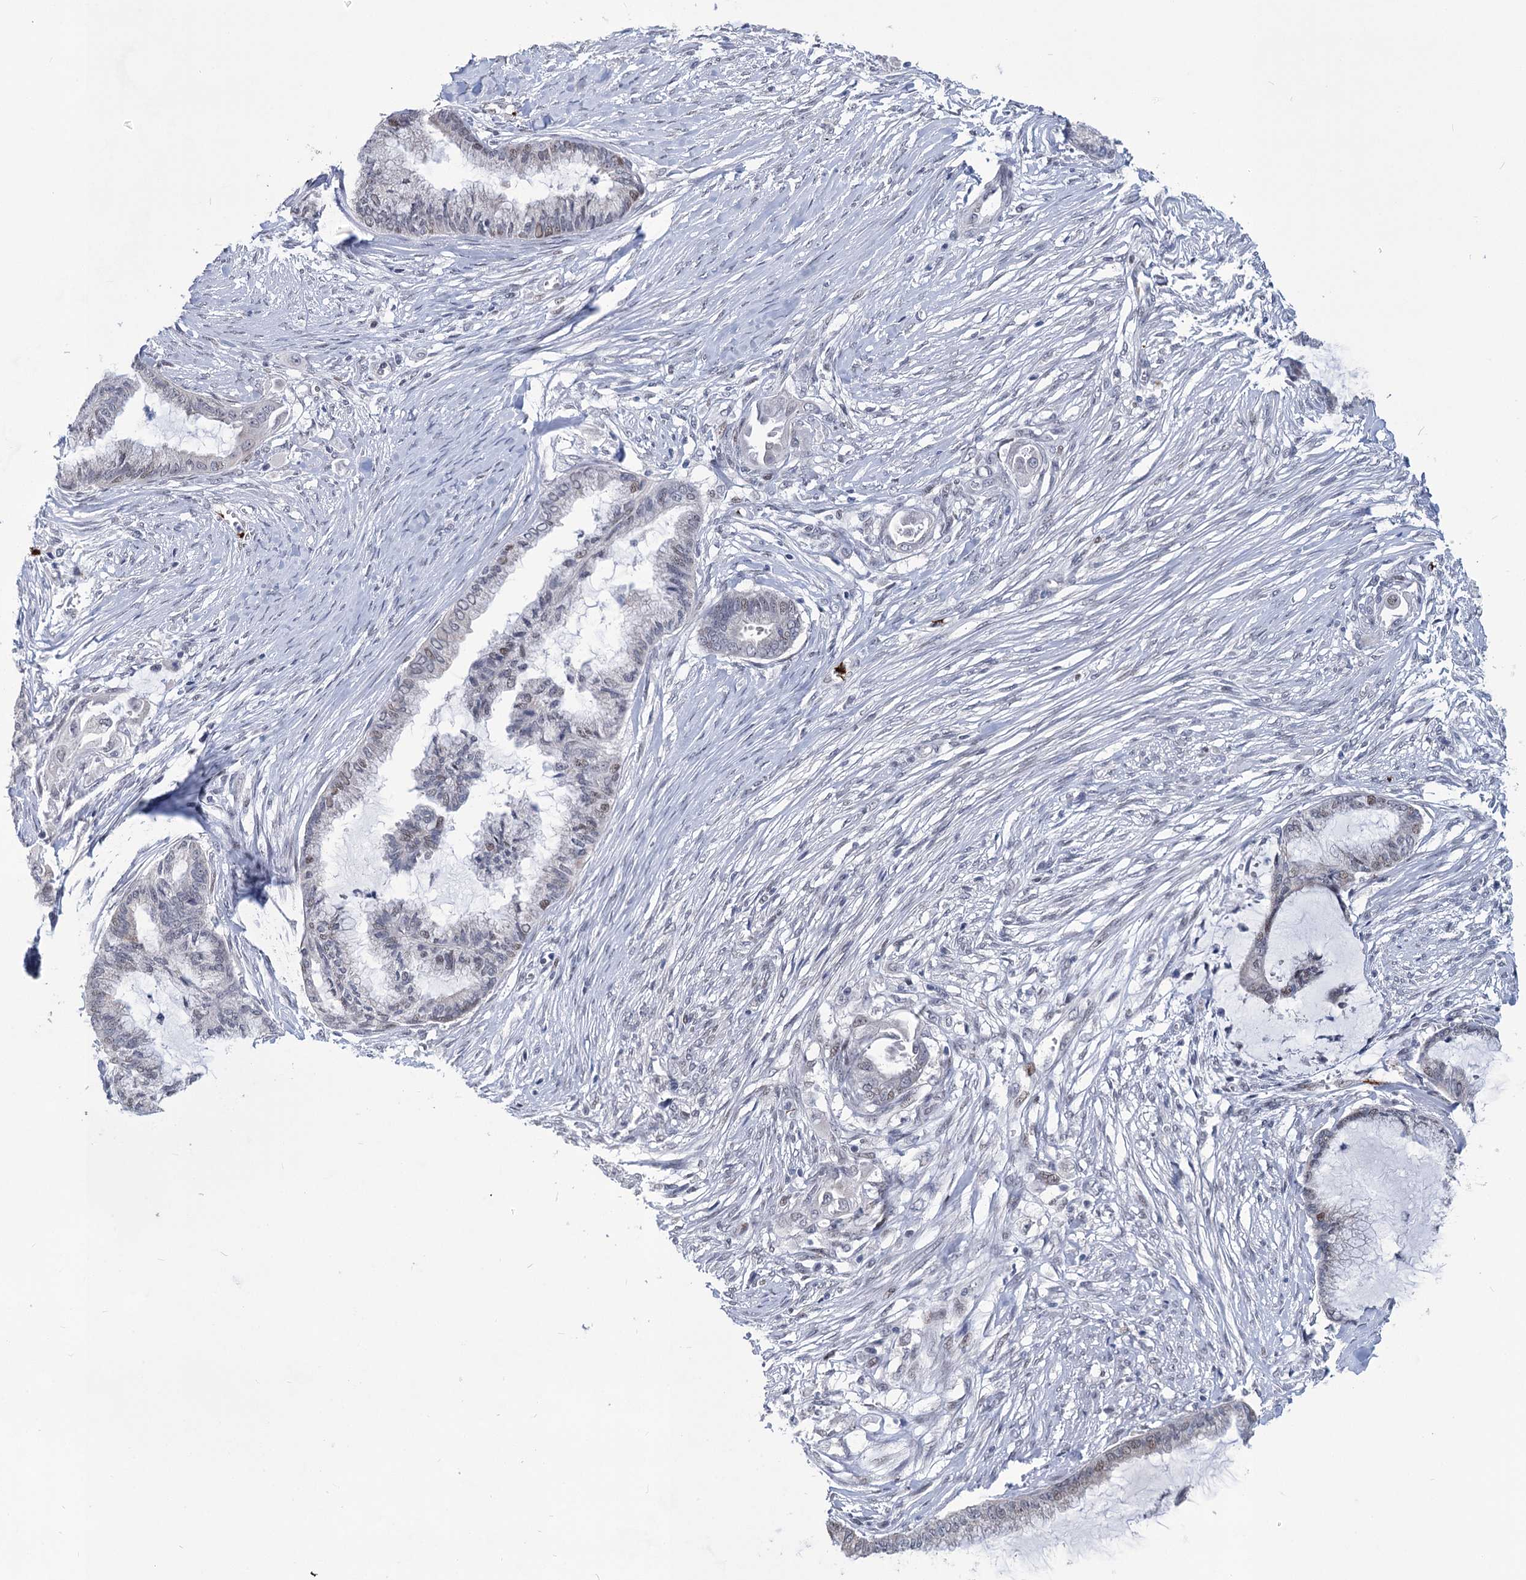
{"staining": {"intensity": "weak", "quantity": "<25%", "location": "nuclear"}, "tissue": "endometrial cancer", "cell_type": "Tumor cells", "image_type": "cancer", "snomed": [{"axis": "morphology", "description": "Adenocarcinoma, NOS"}, {"axis": "topography", "description": "Endometrium"}], "caption": "This histopathology image is of endometrial adenocarcinoma stained with immunohistochemistry (IHC) to label a protein in brown with the nuclei are counter-stained blue. There is no staining in tumor cells.", "gene": "MON2", "patient": {"sex": "female", "age": 86}}